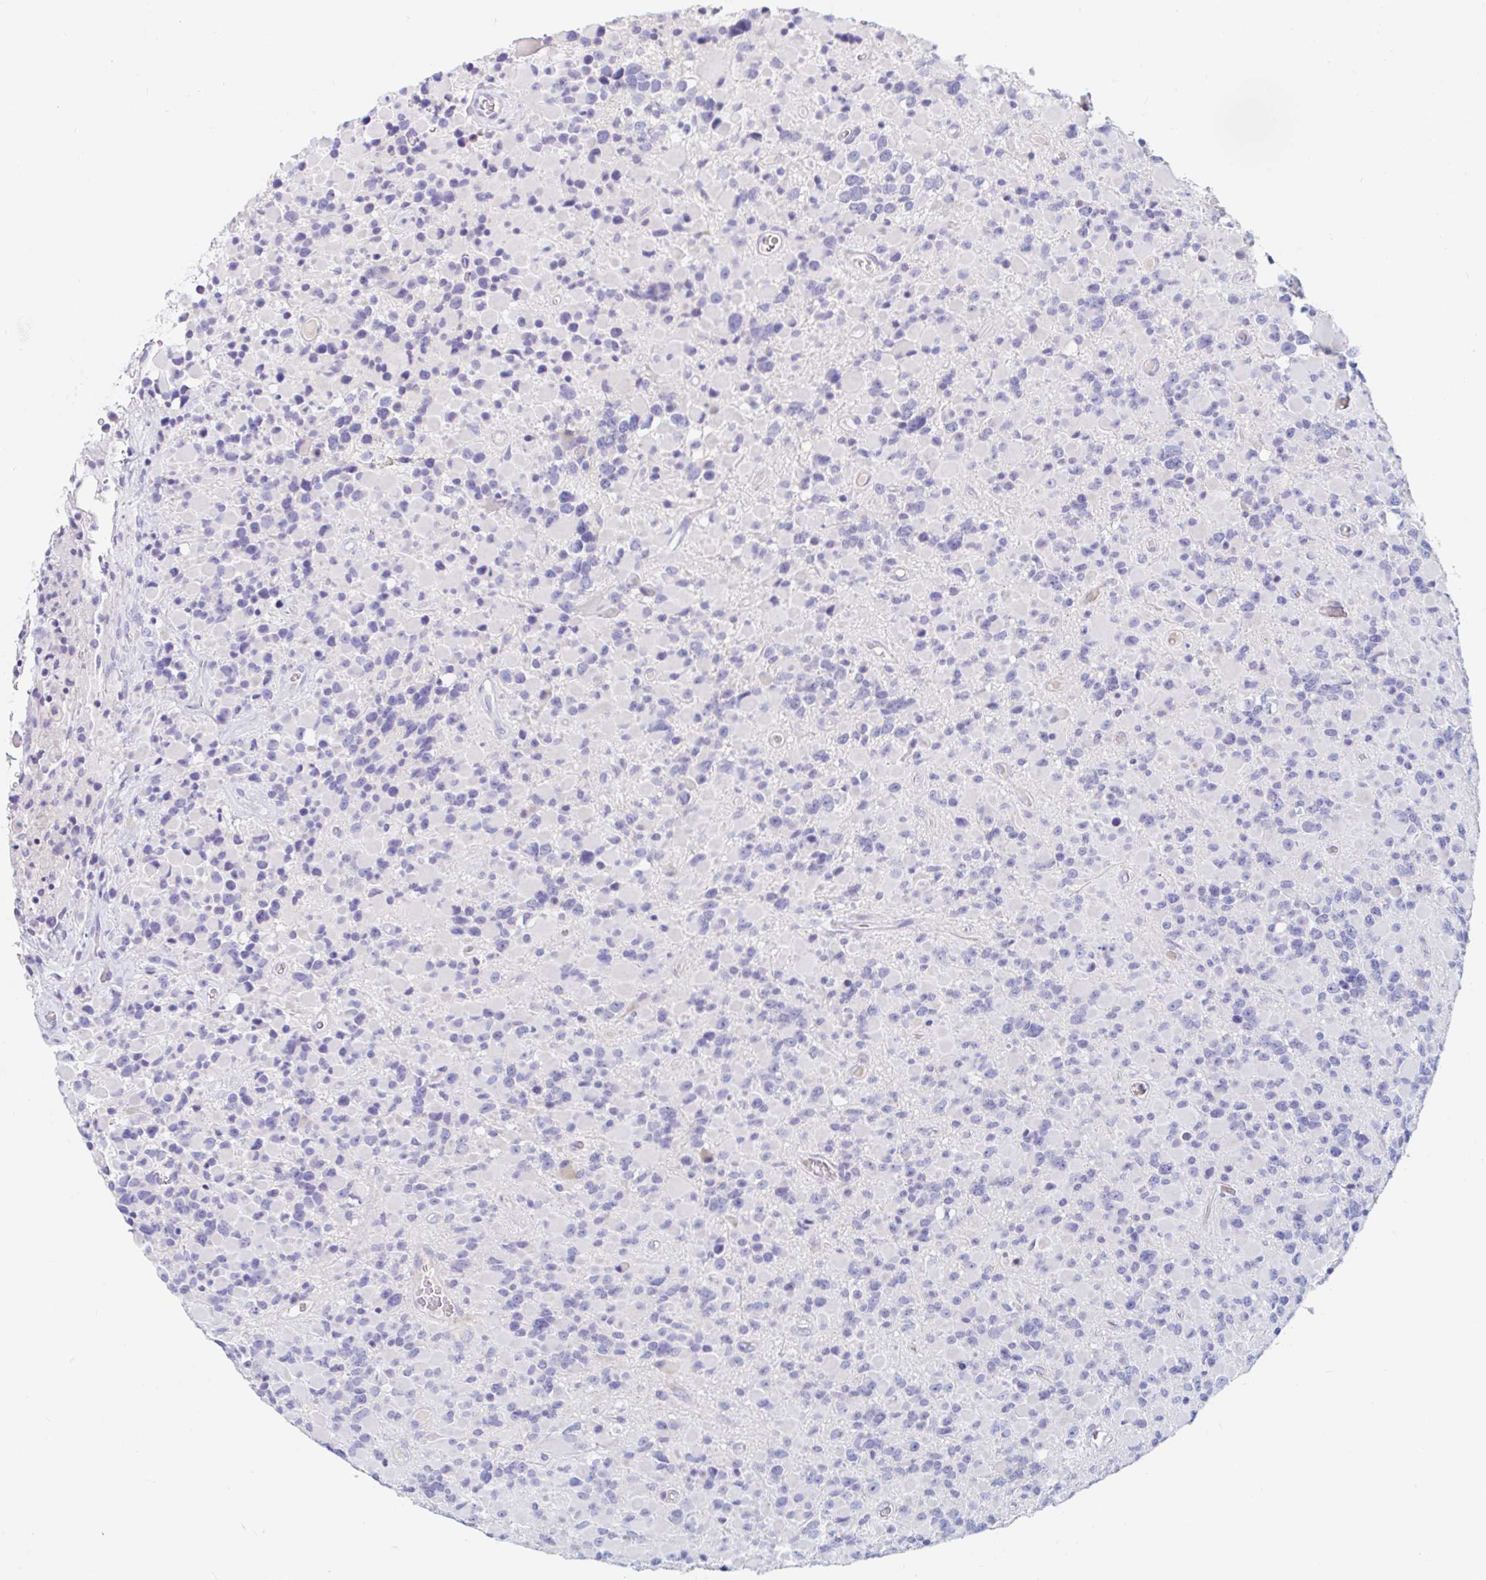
{"staining": {"intensity": "negative", "quantity": "none", "location": "none"}, "tissue": "glioma", "cell_type": "Tumor cells", "image_type": "cancer", "snomed": [{"axis": "morphology", "description": "Glioma, malignant, High grade"}, {"axis": "topography", "description": "Brain"}], "caption": "Immunohistochemistry (IHC) image of neoplastic tissue: malignant glioma (high-grade) stained with DAB shows no significant protein positivity in tumor cells.", "gene": "TEX44", "patient": {"sex": "female", "age": 40}}